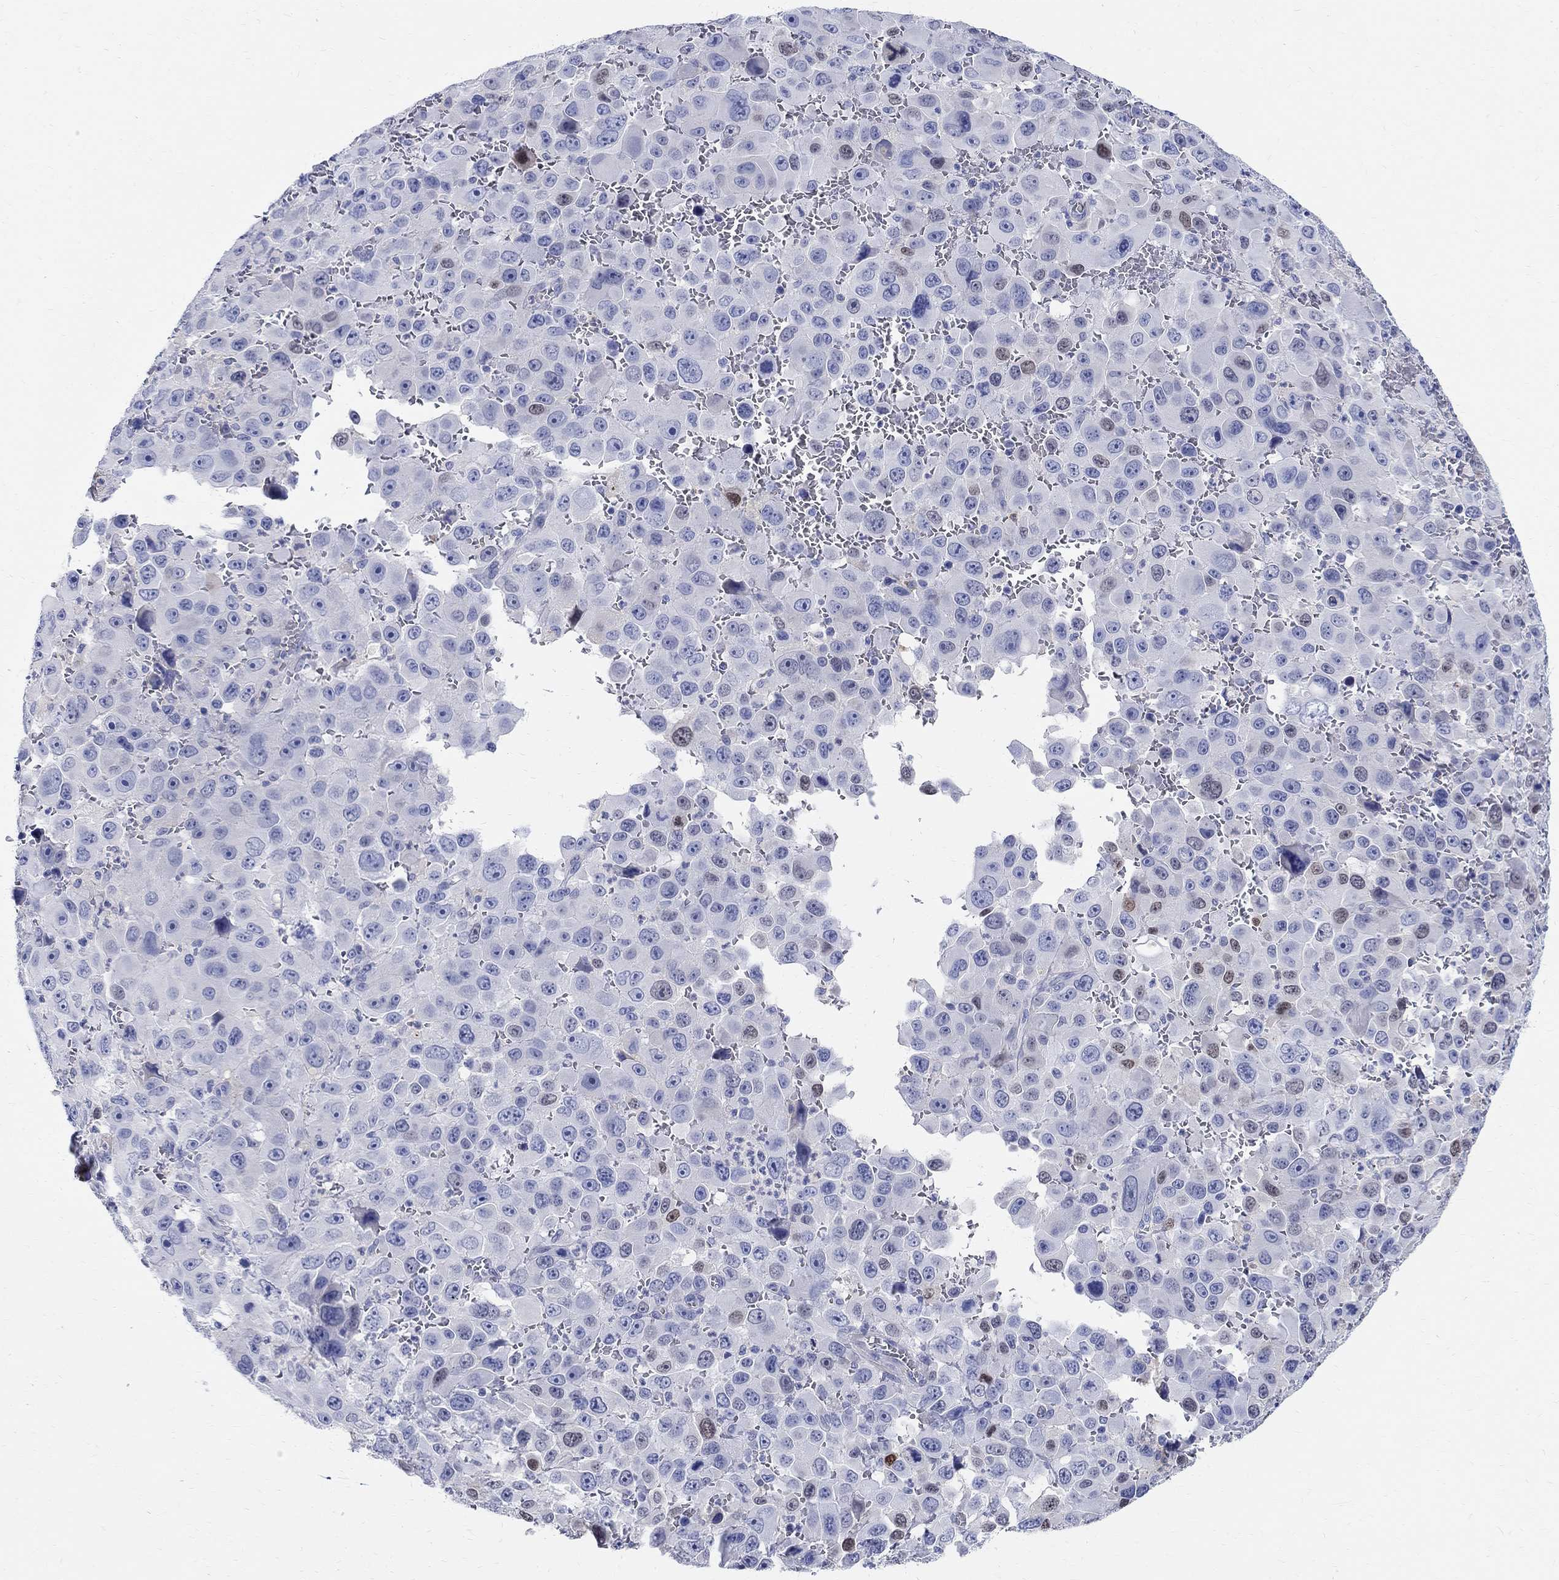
{"staining": {"intensity": "moderate", "quantity": "<25%", "location": "nuclear"}, "tissue": "melanoma", "cell_type": "Tumor cells", "image_type": "cancer", "snomed": [{"axis": "morphology", "description": "Malignant melanoma, NOS"}, {"axis": "topography", "description": "Skin"}], "caption": "Malignant melanoma was stained to show a protein in brown. There is low levels of moderate nuclear expression in about <25% of tumor cells. (DAB IHC with brightfield microscopy, high magnification).", "gene": "SOX2", "patient": {"sex": "female", "age": 91}}